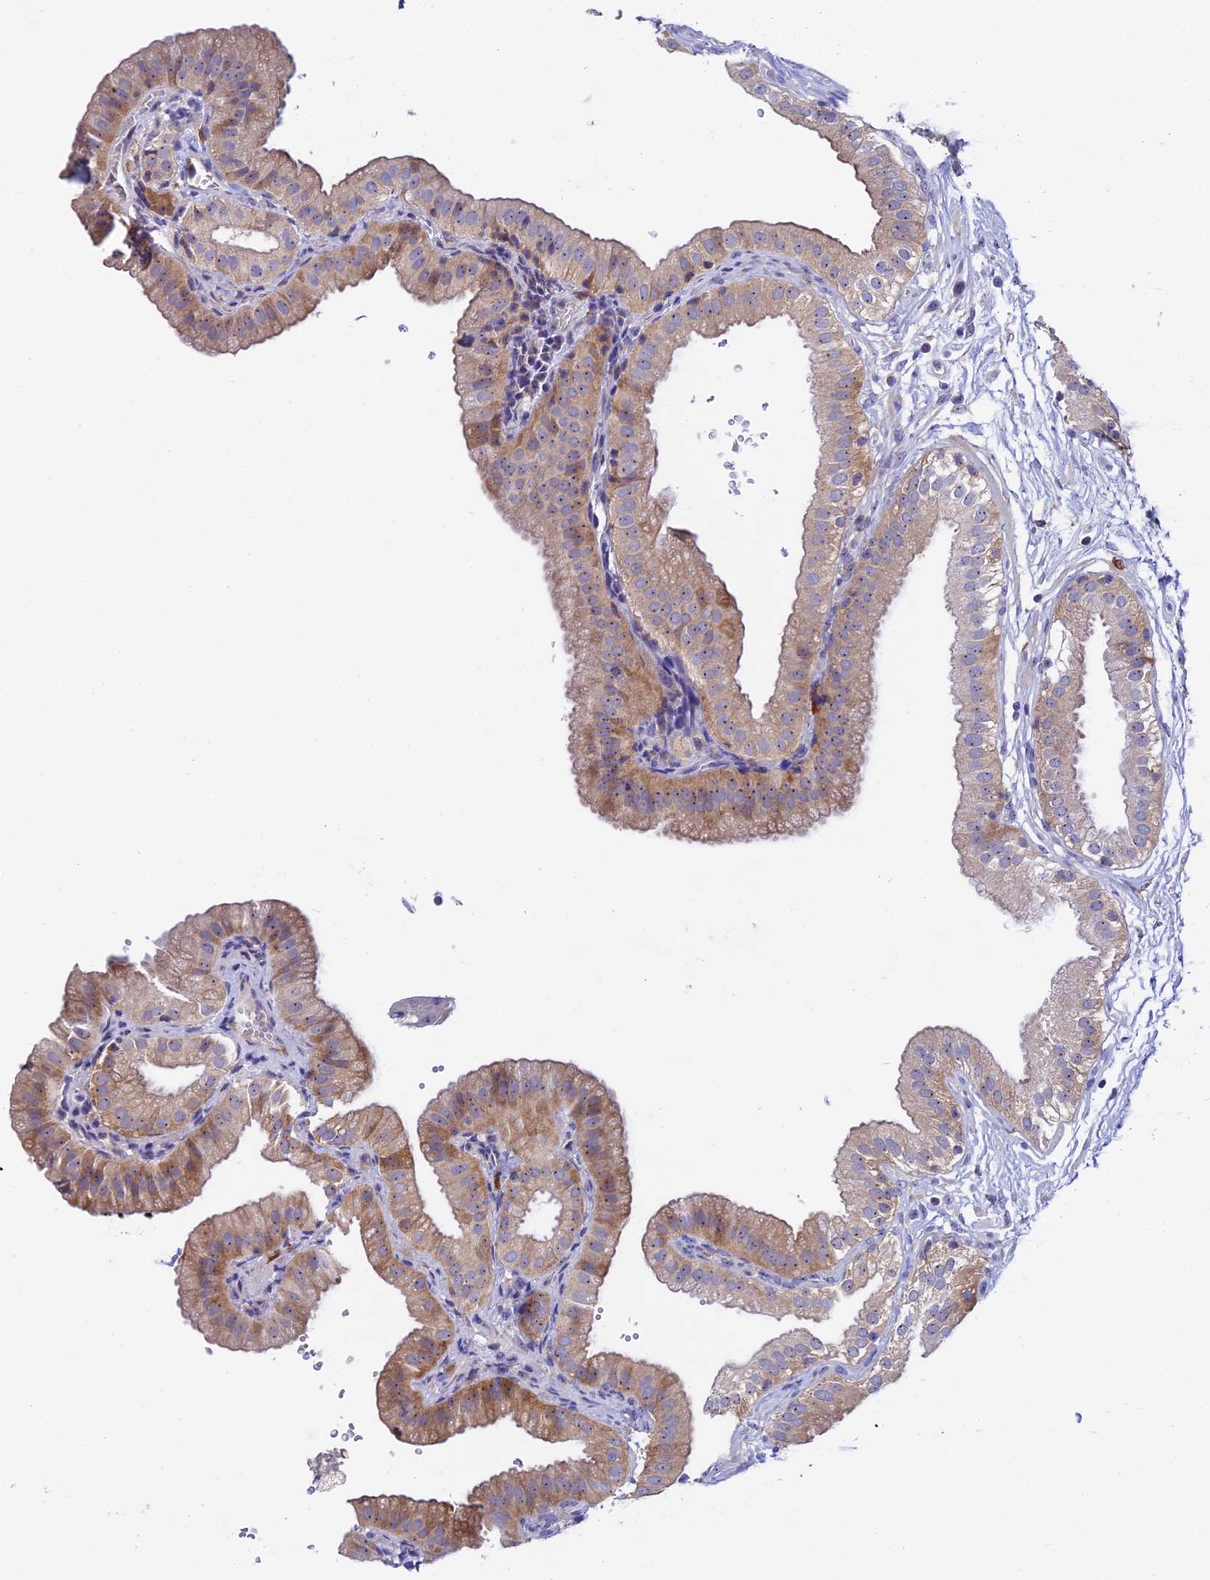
{"staining": {"intensity": "moderate", "quantity": "<25%", "location": "cytoplasmic/membranous"}, "tissue": "gallbladder", "cell_type": "Glandular cells", "image_type": "normal", "snomed": [{"axis": "morphology", "description": "Normal tissue, NOS"}, {"axis": "topography", "description": "Gallbladder"}], "caption": "DAB immunohistochemical staining of unremarkable human gallbladder reveals moderate cytoplasmic/membranous protein positivity in about <25% of glandular cells.", "gene": "DUSP29", "patient": {"sex": "female", "age": 61}}